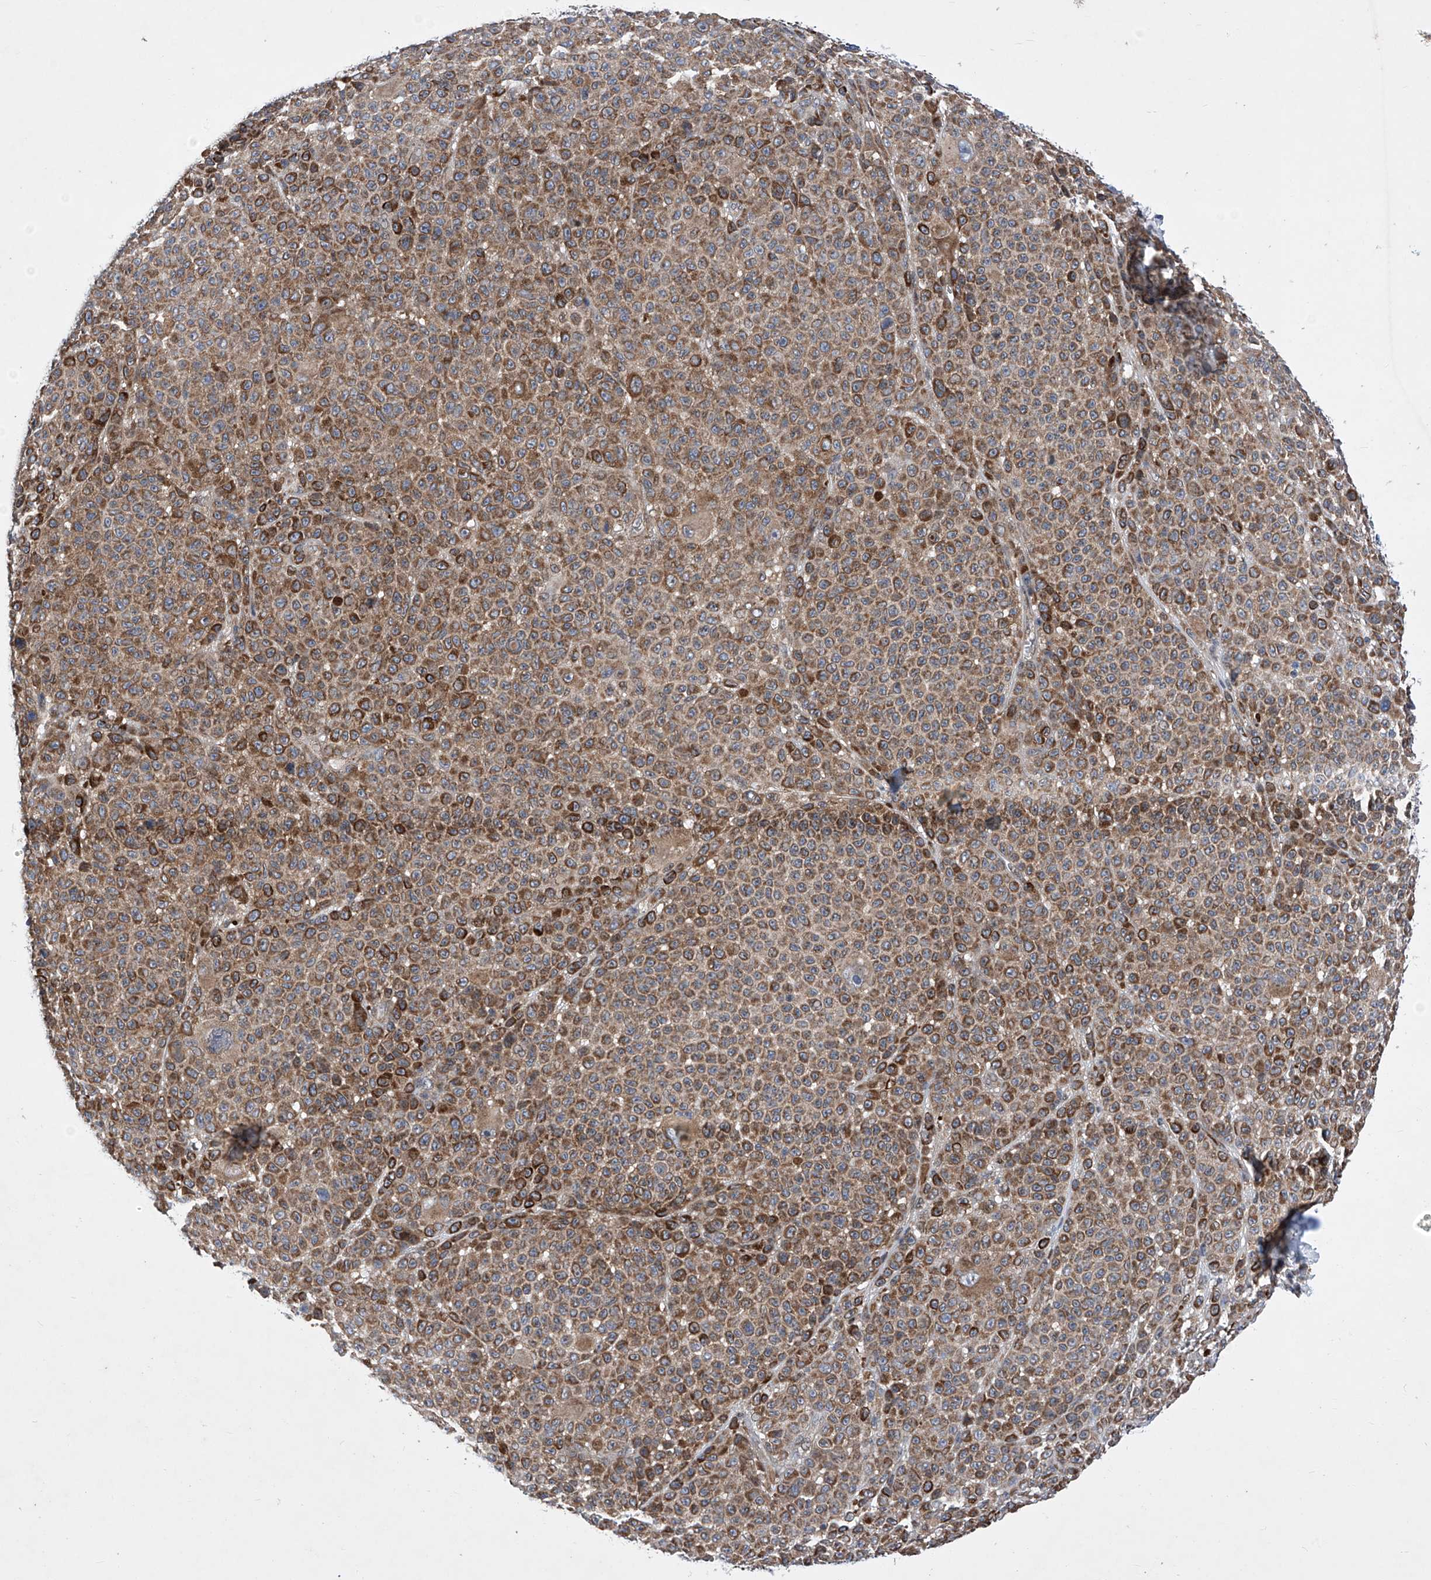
{"staining": {"intensity": "moderate", "quantity": ">75%", "location": "cytoplasmic/membranous"}, "tissue": "melanoma", "cell_type": "Tumor cells", "image_type": "cancer", "snomed": [{"axis": "morphology", "description": "Malignant melanoma, NOS"}, {"axis": "topography", "description": "Skin"}], "caption": "Malignant melanoma tissue exhibits moderate cytoplasmic/membranous staining in approximately >75% of tumor cells, visualized by immunohistochemistry. The protein is shown in brown color, while the nuclei are stained blue.", "gene": "KTI12", "patient": {"sex": "female", "age": 94}}